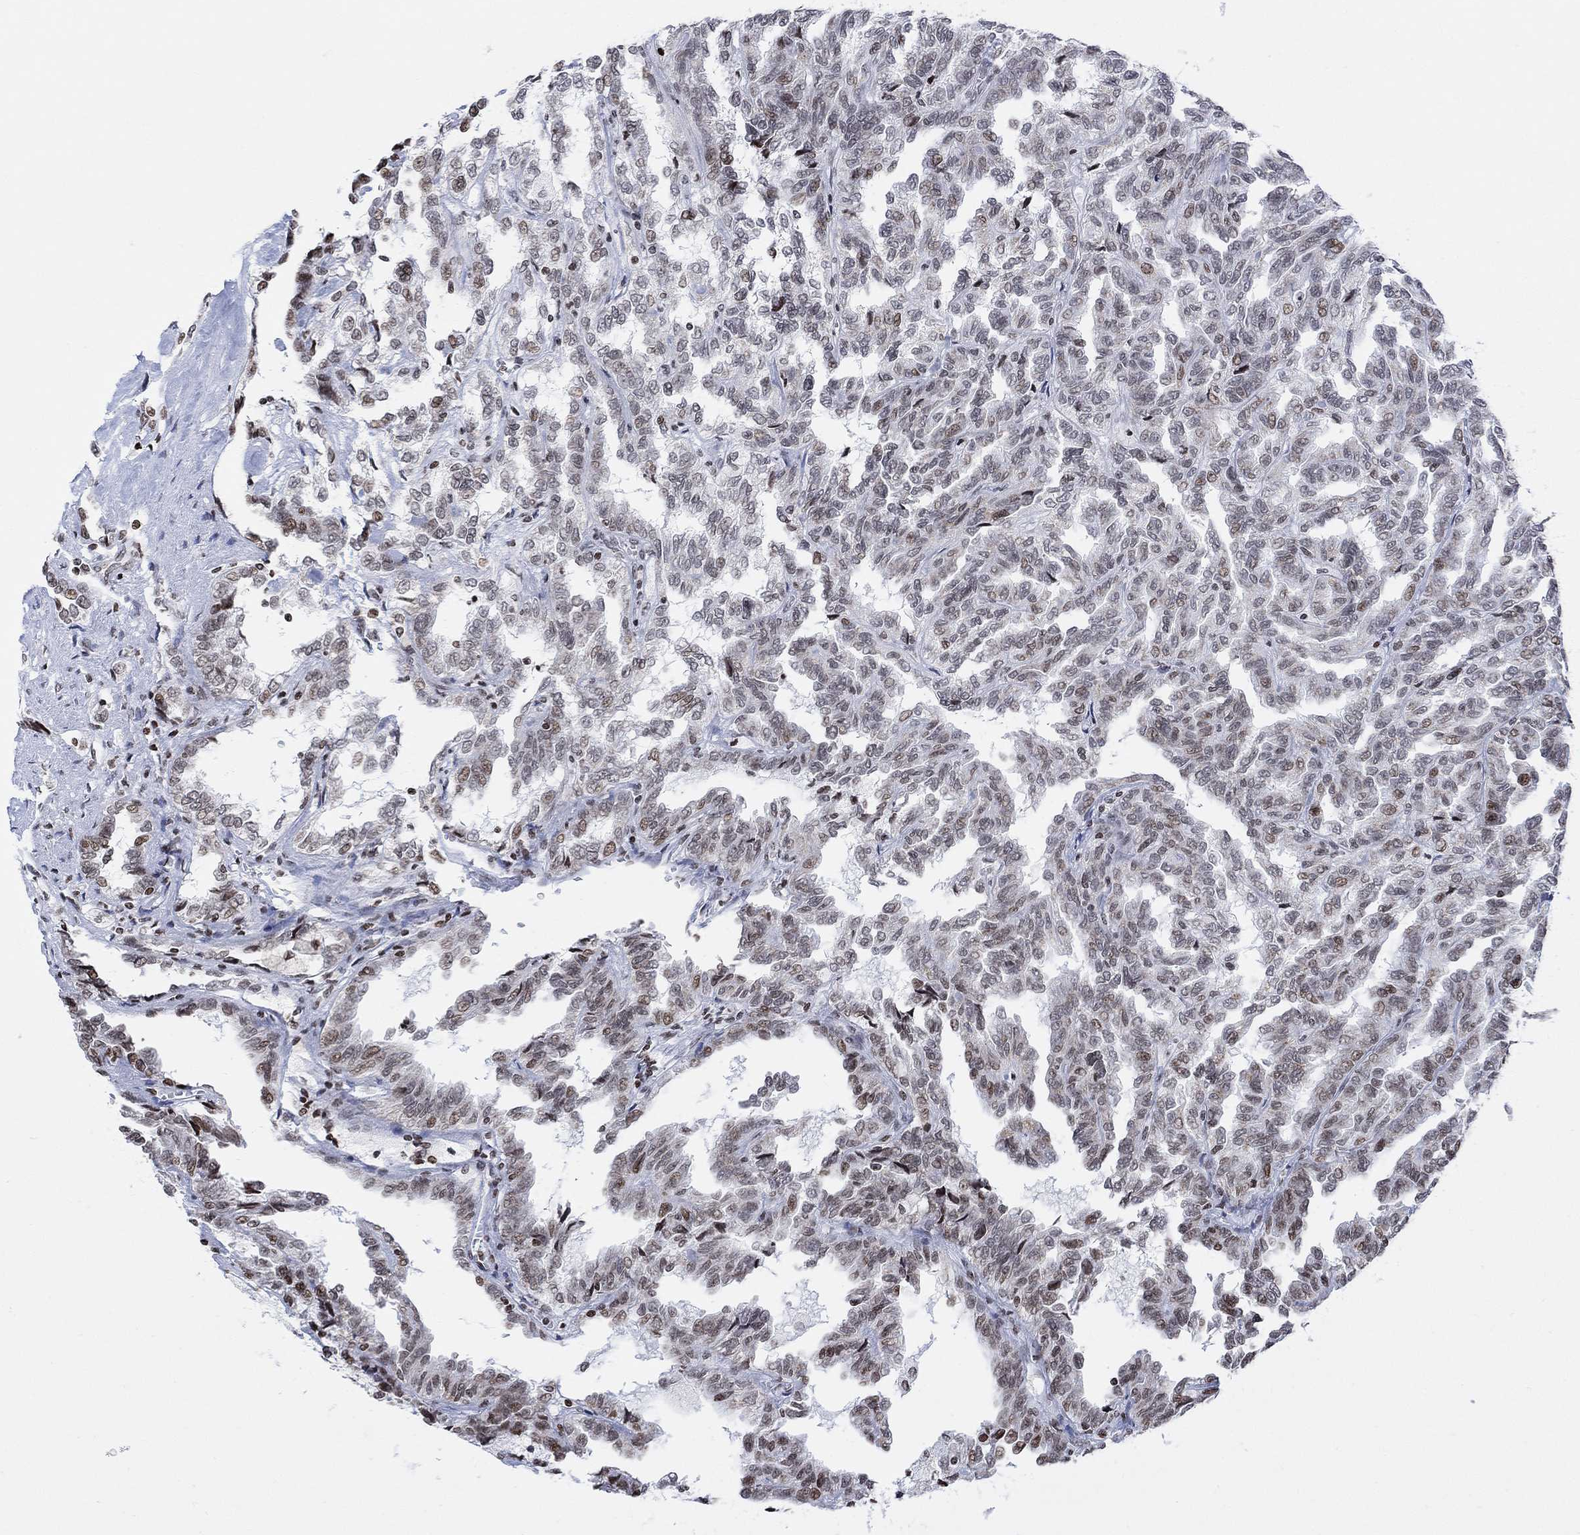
{"staining": {"intensity": "moderate", "quantity": "<25%", "location": "nuclear"}, "tissue": "renal cancer", "cell_type": "Tumor cells", "image_type": "cancer", "snomed": [{"axis": "morphology", "description": "Adenocarcinoma, NOS"}, {"axis": "topography", "description": "Kidney"}], "caption": "IHC staining of adenocarcinoma (renal), which shows low levels of moderate nuclear staining in approximately <25% of tumor cells indicating moderate nuclear protein expression. The staining was performed using DAB (3,3'-diaminobenzidine) (brown) for protein detection and nuclei were counterstained in hematoxylin (blue).", "gene": "ABHD14A", "patient": {"sex": "male", "age": 79}}